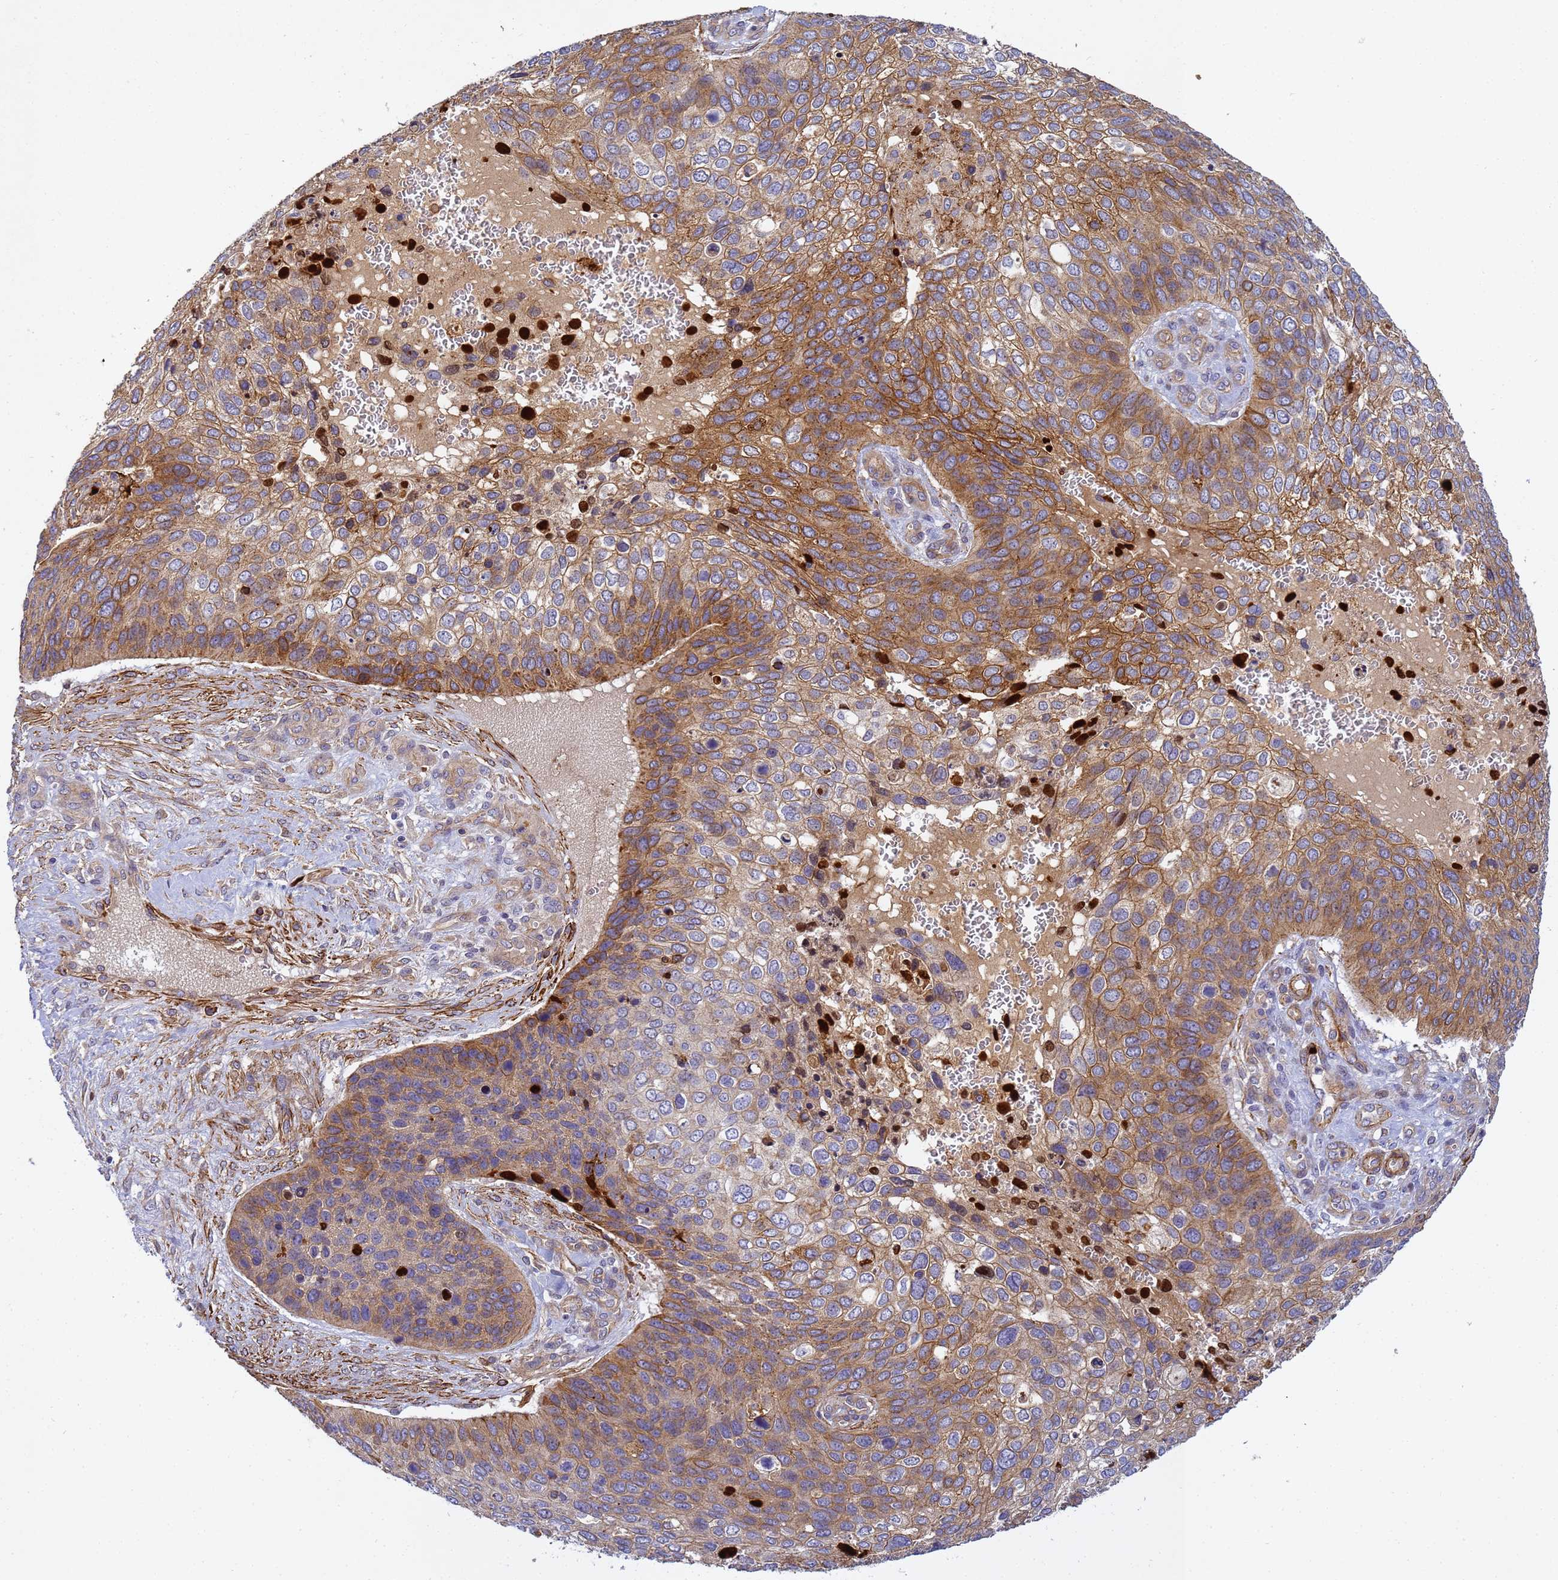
{"staining": {"intensity": "moderate", "quantity": ">75%", "location": "cytoplasmic/membranous"}, "tissue": "skin cancer", "cell_type": "Tumor cells", "image_type": "cancer", "snomed": [{"axis": "morphology", "description": "Basal cell carcinoma"}, {"axis": "topography", "description": "Skin"}], "caption": "Immunohistochemical staining of skin cancer (basal cell carcinoma) reveals moderate cytoplasmic/membranous protein staining in approximately >75% of tumor cells. (Stains: DAB (3,3'-diaminobenzidine) in brown, nuclei in blue, Microscopy: brightfield microscopy at high magnification).", "gene": "RALGAPA2", "patient": {"sex": "female", "age": 74}}